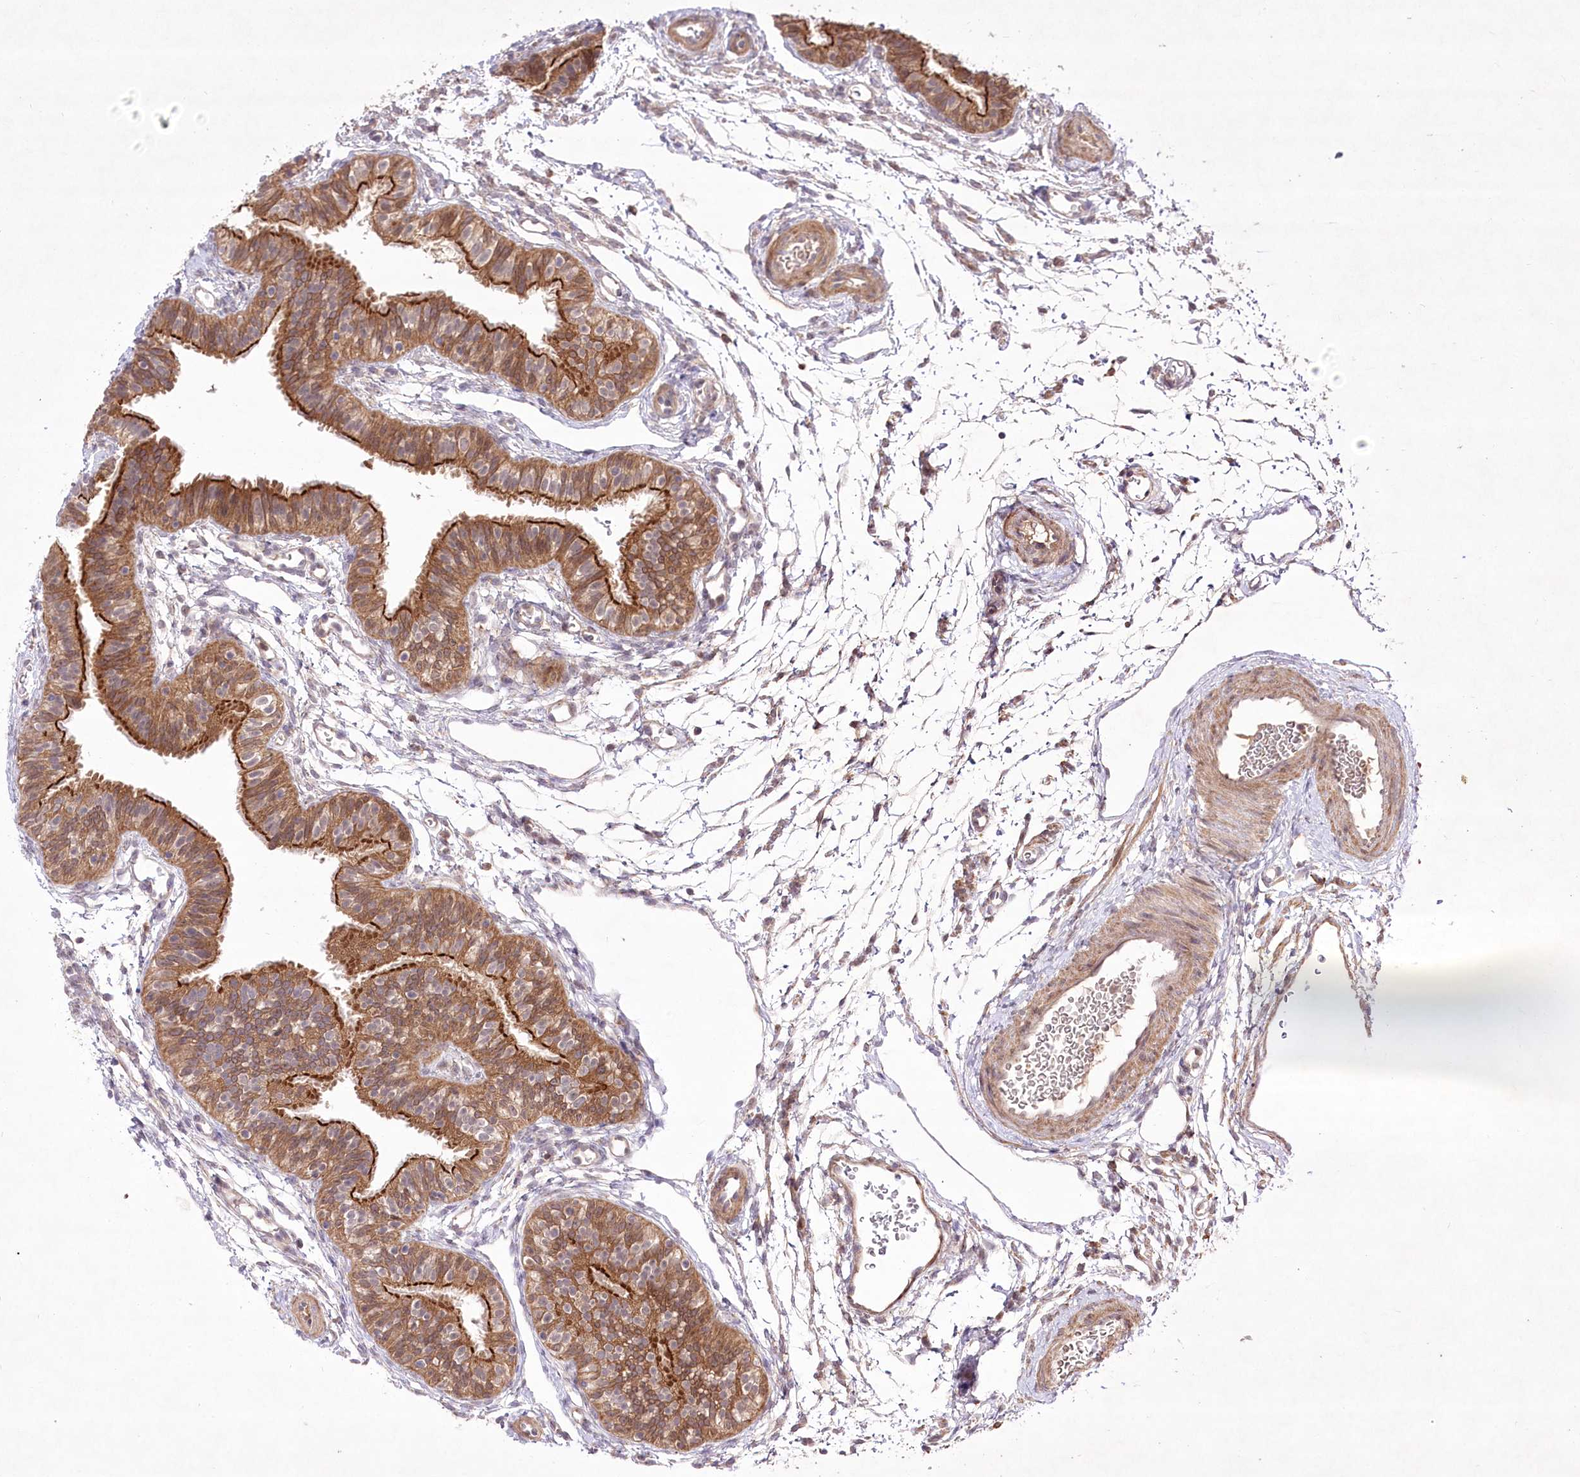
{"staining": {"intensity": "strong", "quantity": "25%-75%", "location": "cytoplasmic/membranous"}, "tissue": "fallopian tube", "cell_type": "Glandular cells", "image_type": "normal", "snomed": [{"axis": "morphology", "description": "Normal tissue, NOS"}, {"axis": "topography", "description": "Fallopian tube"}], "caption": "Strong cytoplasmic/membranous staining for a protein is seen in about 25%-75% of glandular cells of normal fallopian tube using immunohistochemistry.", "gene": "HELT", "patient": {"sex": "female", "age": 35}}